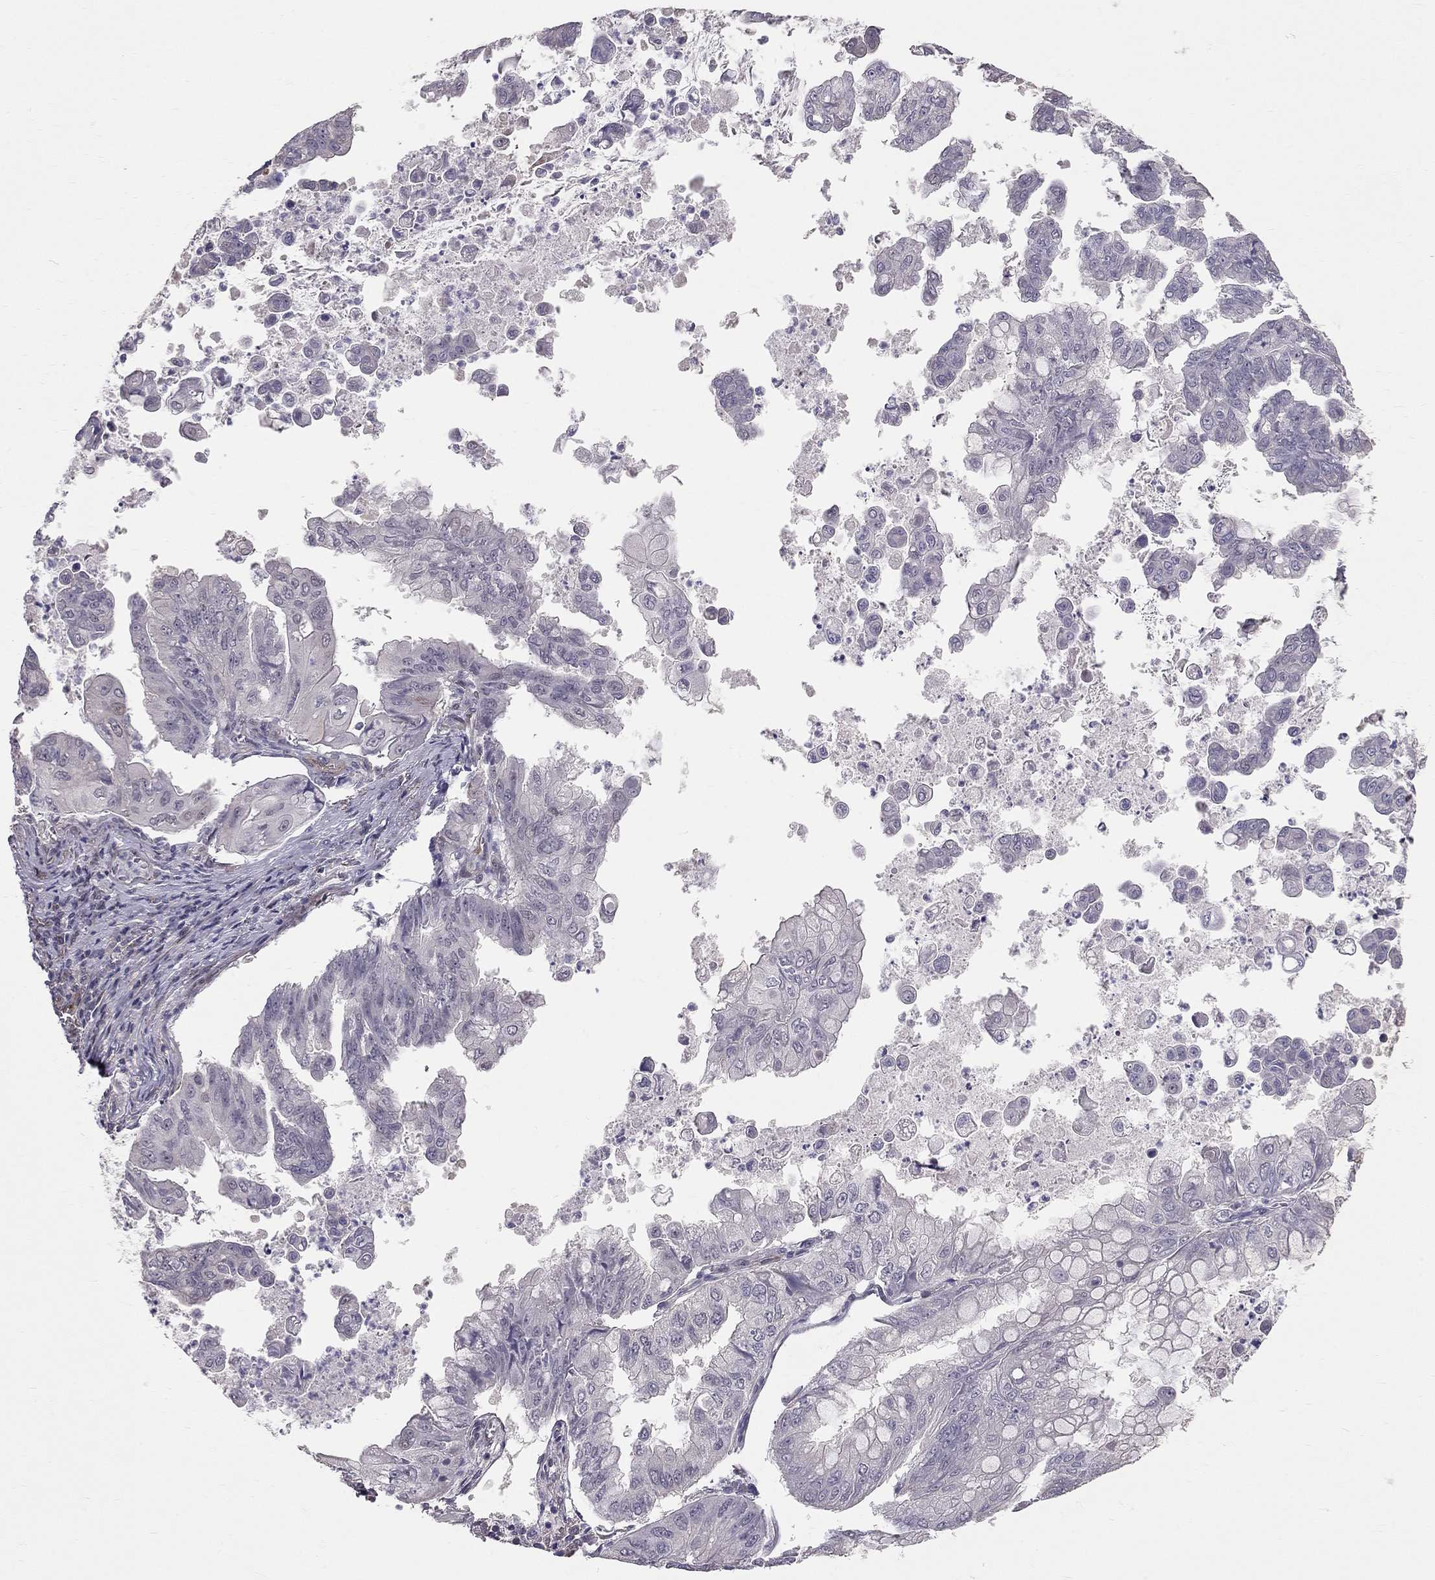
{"staining": {"intensity": "negative", "quantity": "none", "location": "none"}, "tissue": "stomach cancer", "cell_type": "Tumor cells", "image_type": "cancer", "snomed": [{"axis": "morphology", "description": "Adenocarcinoma, NOS"}, {"axis": "topography", "description": "Stomach, upper"}], "caption": "Human stomach cancer stained for a protein using immunohistochemistry (IHC) exhibits no expression in tumor cells.", "gene": "GJB4", "patient": {"sex": "male", "age": 80}}